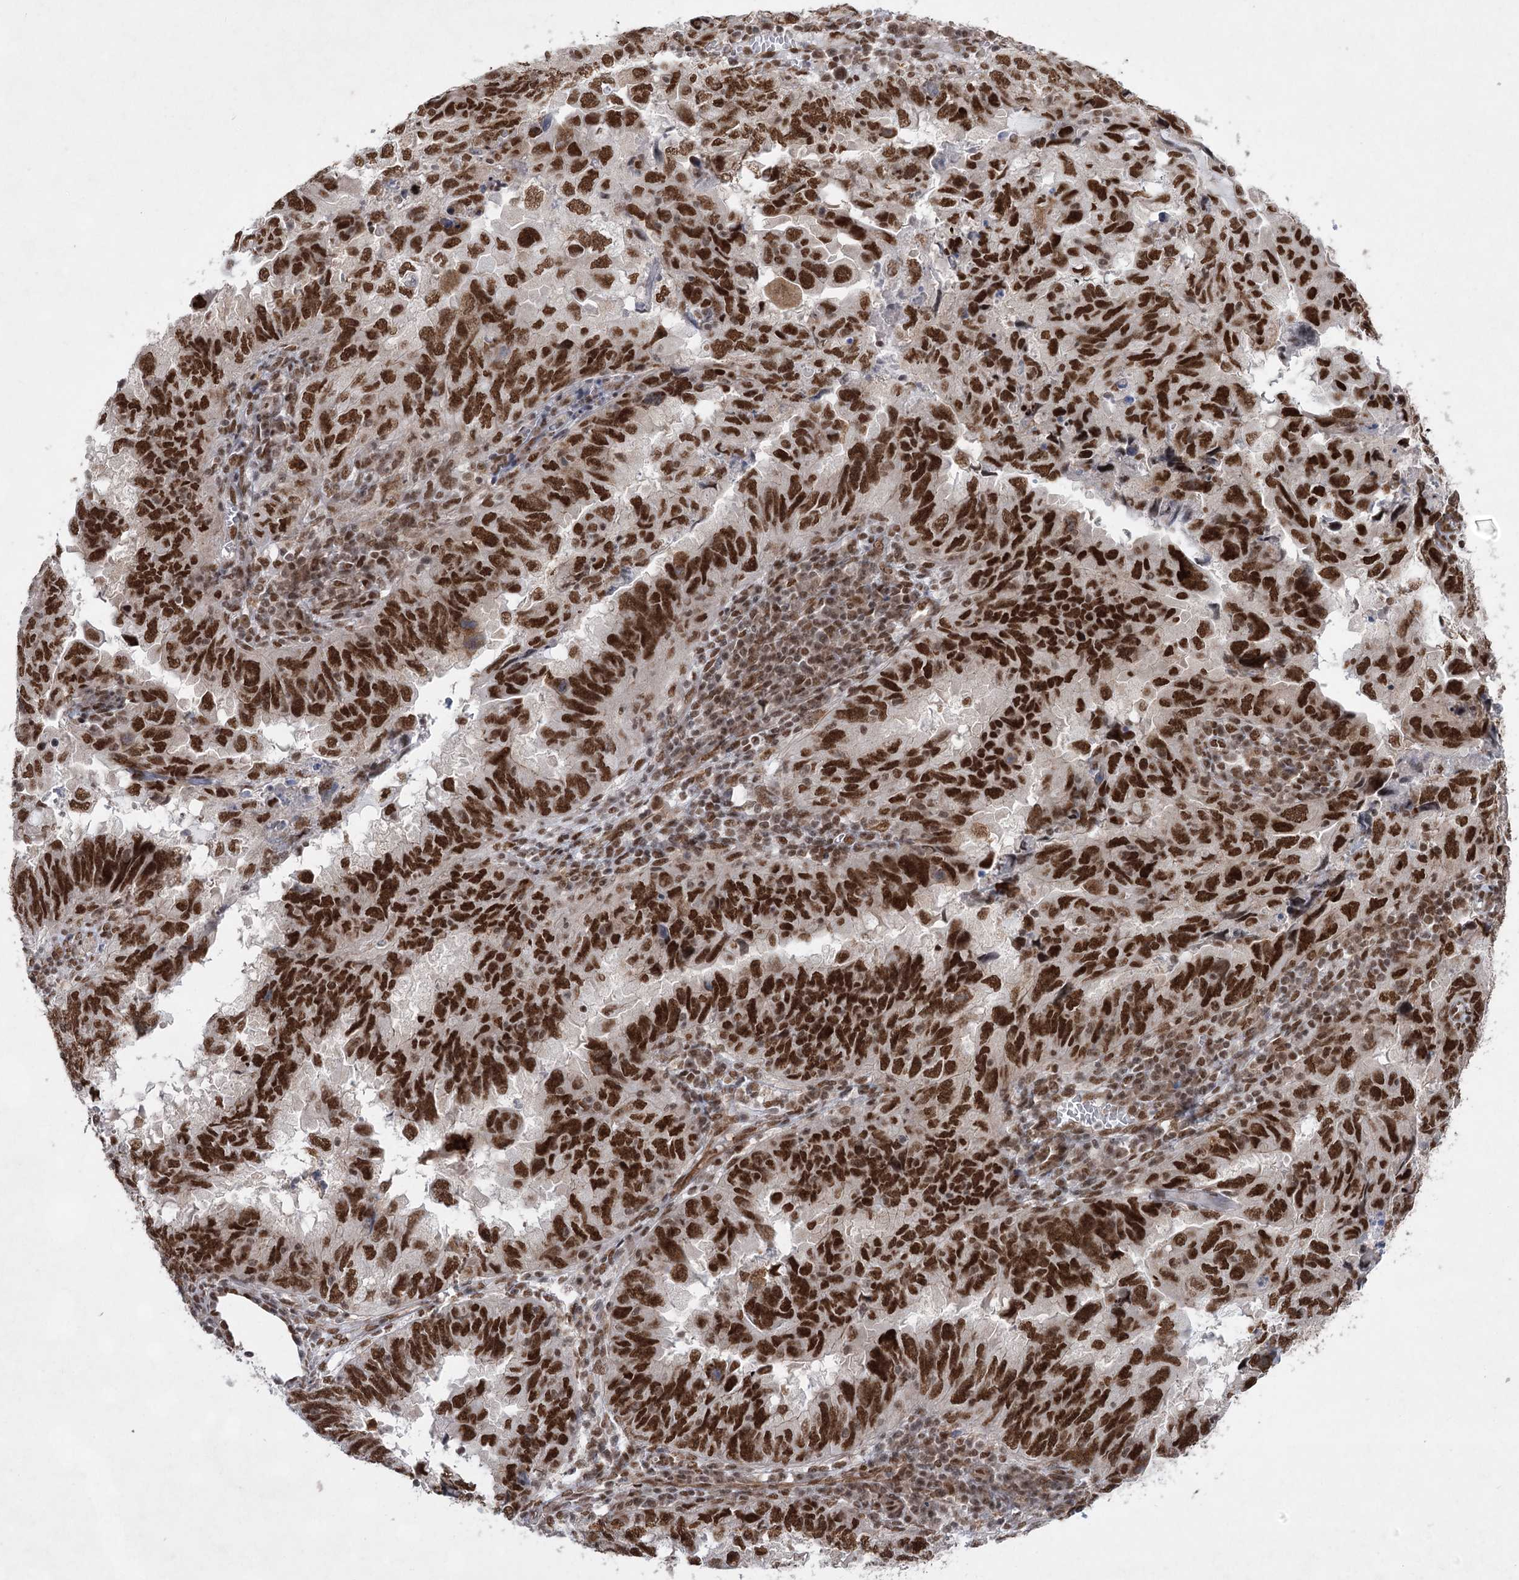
{"staining": {"intensity": "strong", "quantity": ">75%", "location": "nuclear"}, "tissue": "endometrial cancer", "cell_type": "Tumor cells", "image_type": "cancer", "snomed": [{"axis": "morphology", "description": "Adenocarcinoma, NOS"}, {"axis": "topography", "description": "Uterus"}], "caption": "A high amount of strong nuclear expression is appreciated in about >75% of tumor cells in endometrial cancer (adenocarcinoma) tissue.", "gene": "ZCCHC8", "patient": {"sex": "female", "age": 77}}